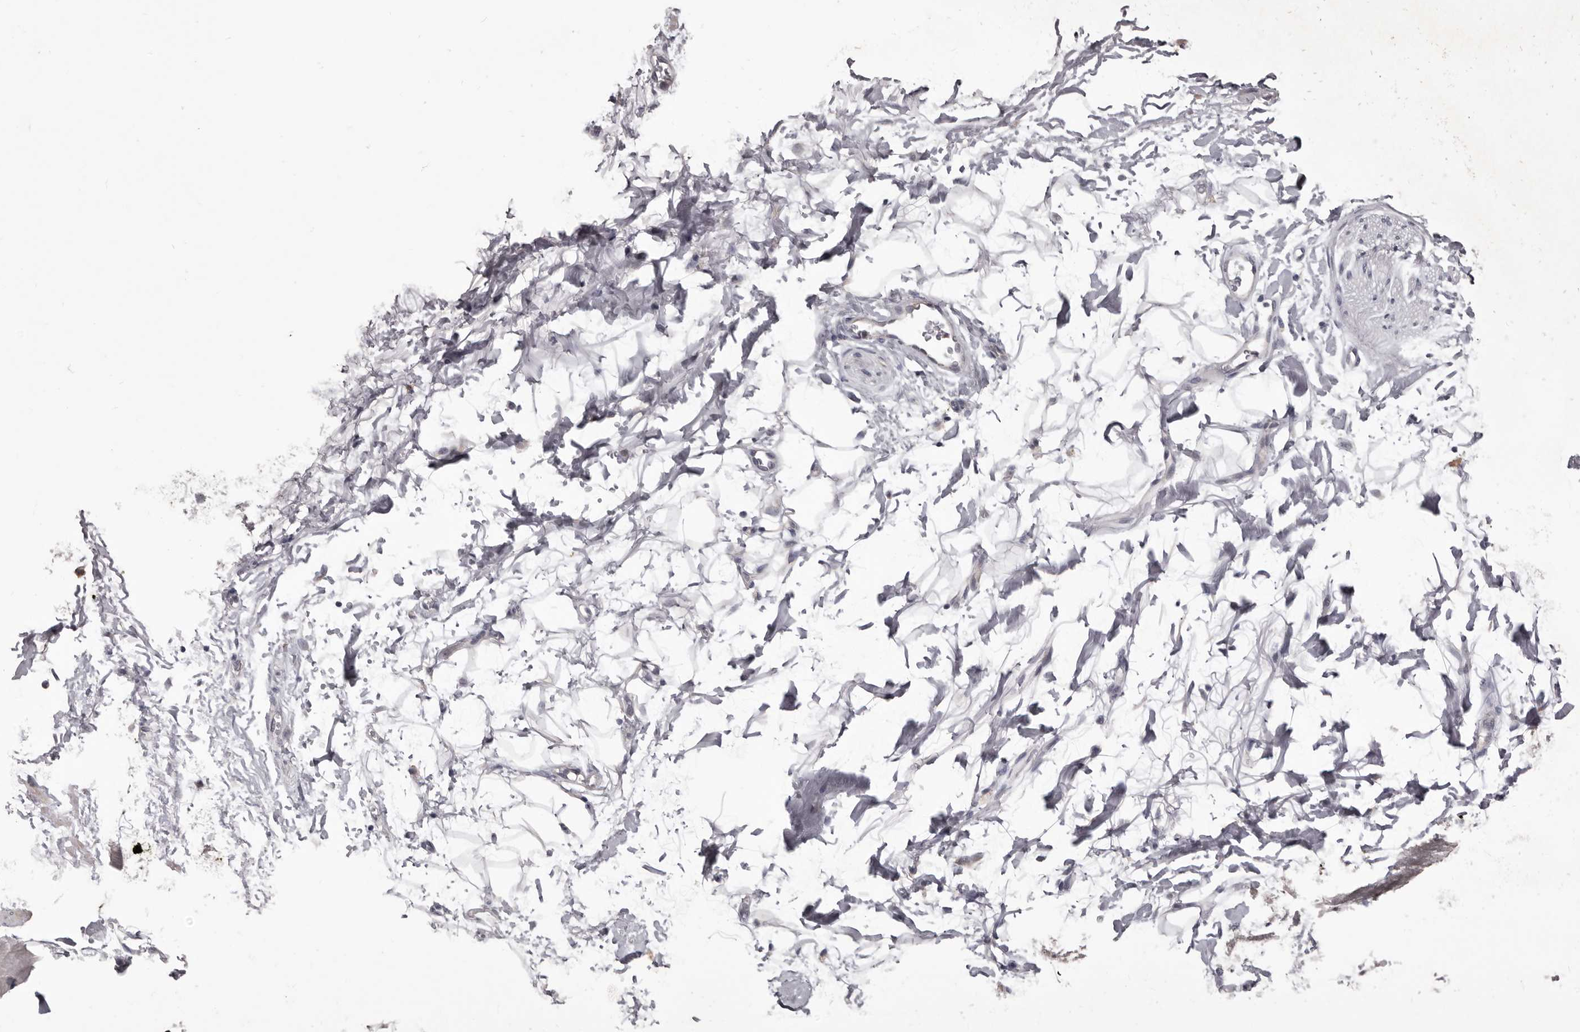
{"staining": {"intensity": "negative", "quantity": "none", "location": "none"}, "tissue": "adipose tissue", "cell_type": "Adipocytes", "image_type": "normal", "snomed": [{"axis": "morphology", "description": "Normal tissue, NOS"}, {"axis": "morphology", "description": "Adenocarcinoma, NOS"}, {"axis": "topography", "description": "Pancreas"}, {"axis": "topography", "description": "Peripheral nerve tissue"}], "caption": "IHC of normal adipose tissue reveals no expression in adipocytes.", "gene": "LPAR6", "patient": {"sex": "male", "age": 59}}